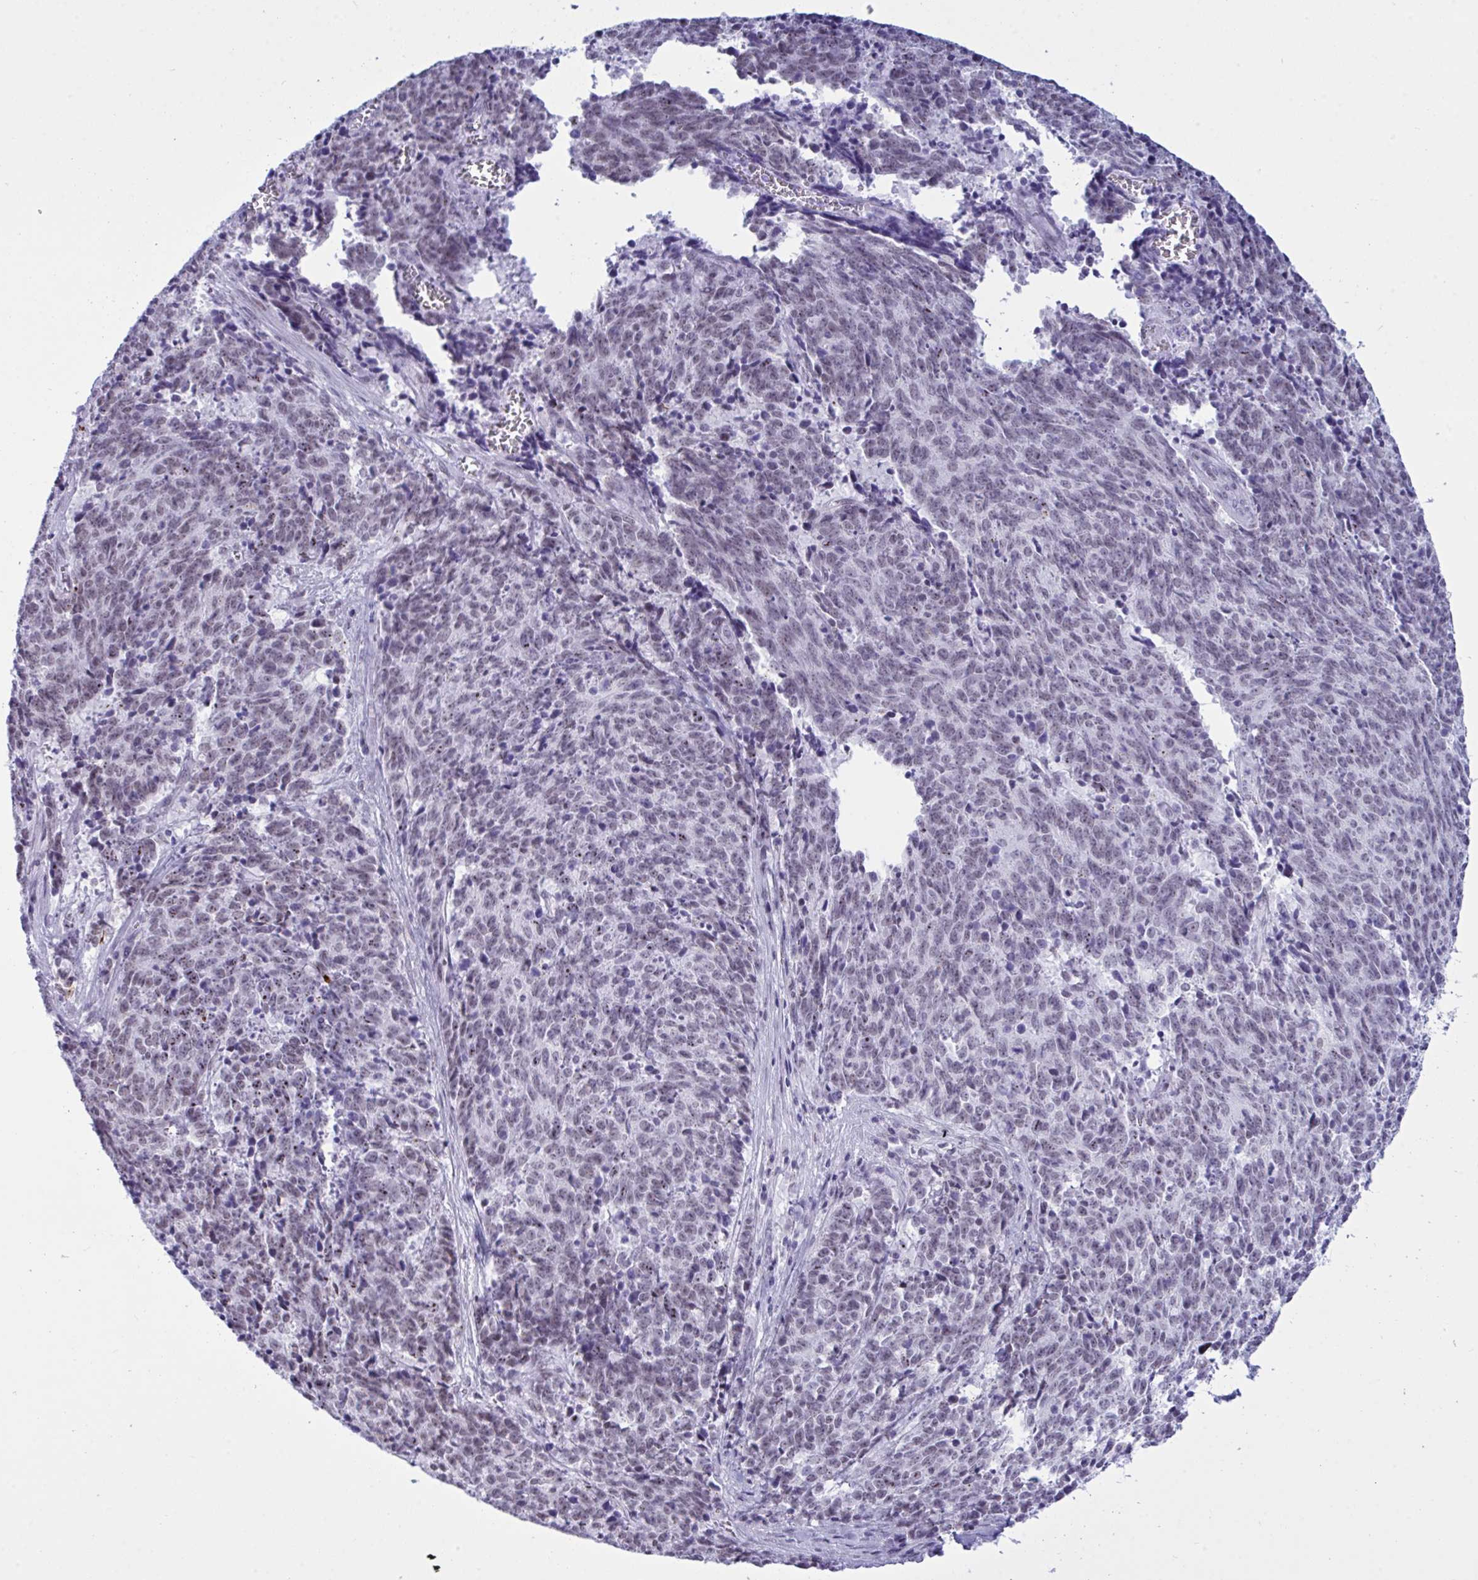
{"staining": {"intensity": "weak", "quantity": "25%-75%", "location": "nuclear"}, "tissue": "cervical cancer", "cell_type": "Tumor cells", "image_type": "cancer", "snomed": [{"axis": "morphology", "description": "Squamous cell carcinoma, NOS"}, {"axis": "topography", "description": "Cervix"}], "caption": "There is low levels of weak nuclear positivity in tumor cells of cervical cancer, as demonstrated by immunohistochemical staining (brown color).", "gene": "ELN", "patient": {"sex": "female", "age": 29}}